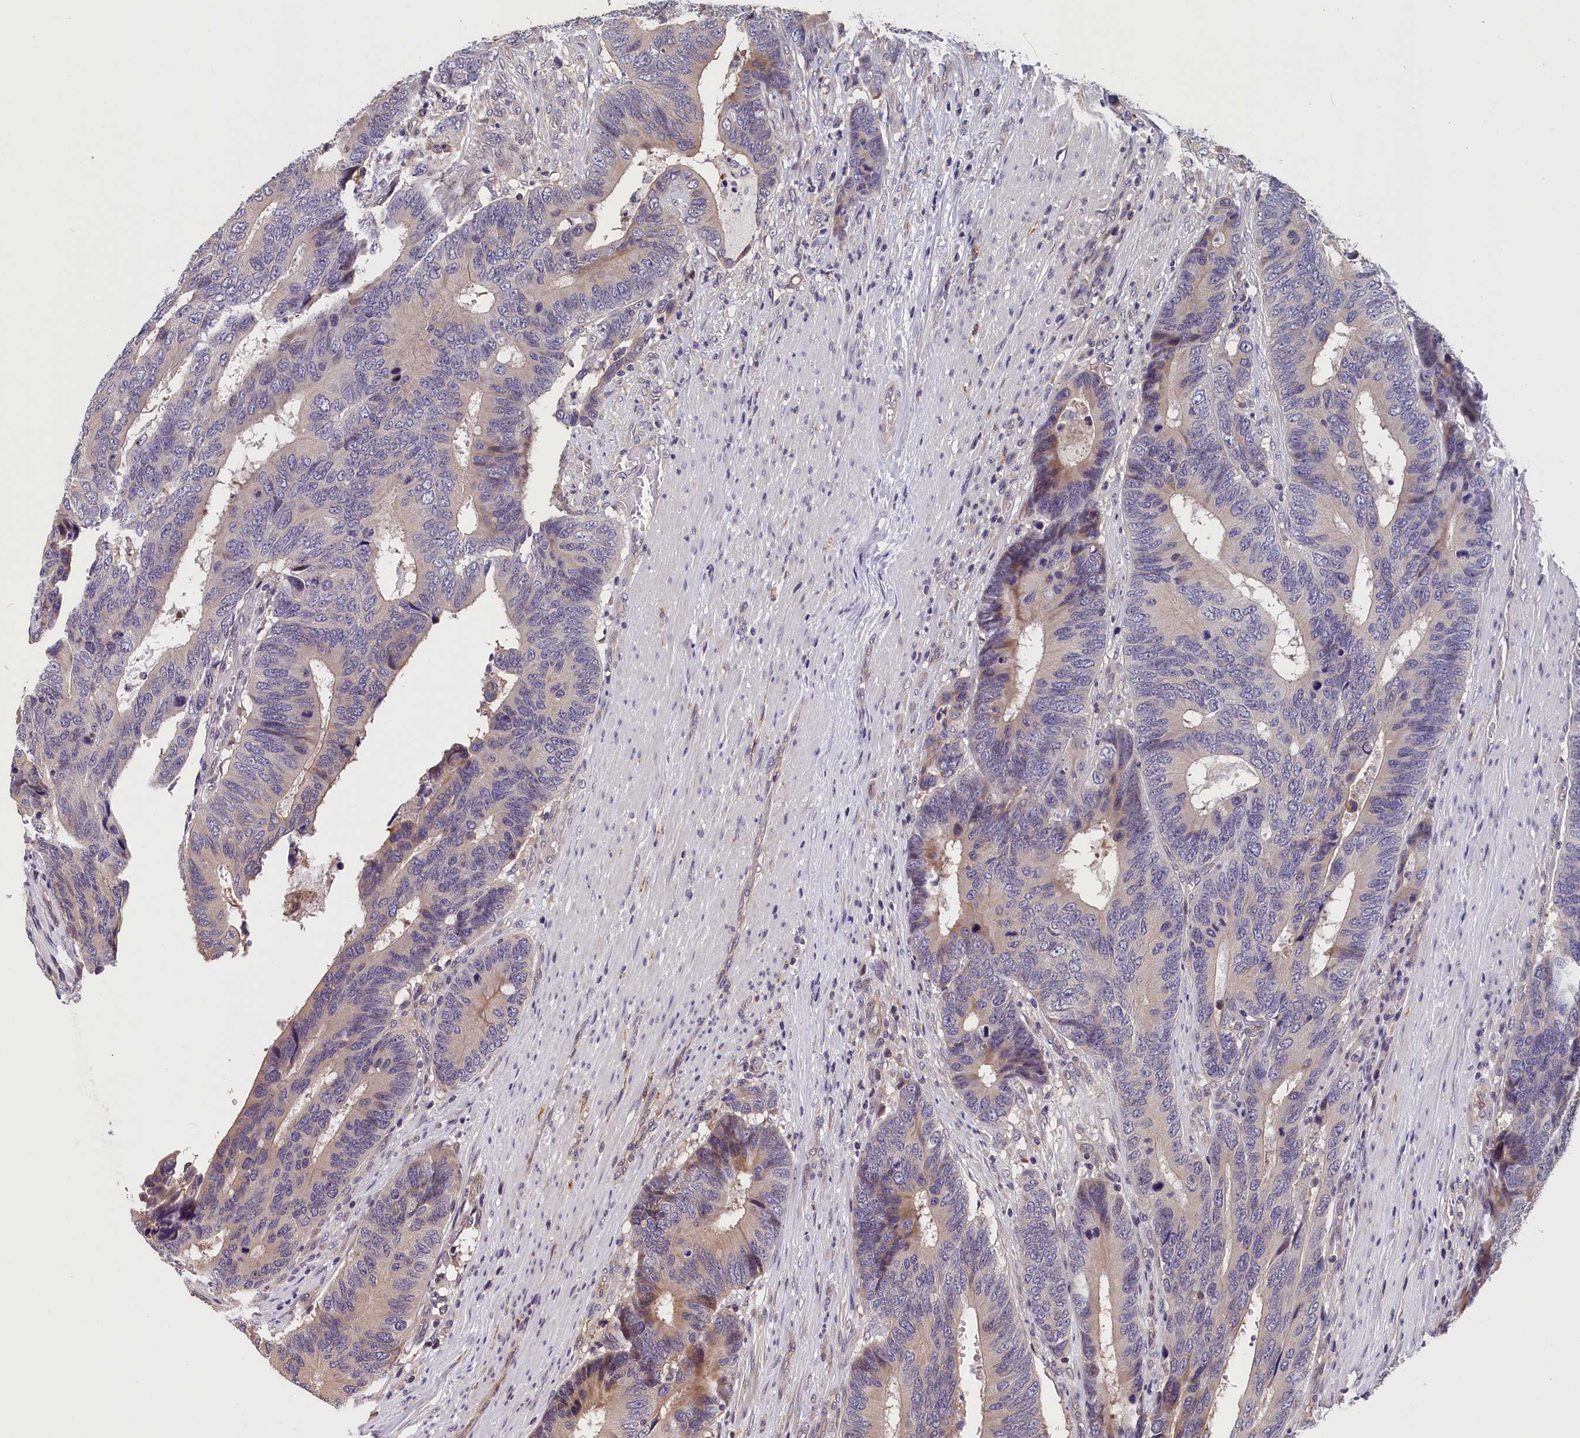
{"staining": {"intensity": "weak", "quantity": "<25%", "location": "cytoplasmic/membranous"}, "tissue": "colorectal cancer", "cell_type": "Tumor cells", "image_type": "cancer", "snomed": [{"axis": "morphology", "description": "Adenocarcinoma, NOS"}, {"axis": "topography", "description": "Colon"}], "caption": "This is an immunohistochemistry (IHC) photomicrograph of colorectal cancer. There is no staining in tumor cells.", "gene": "TMEM116", "patient": {"sex": "male", "age": 87}}